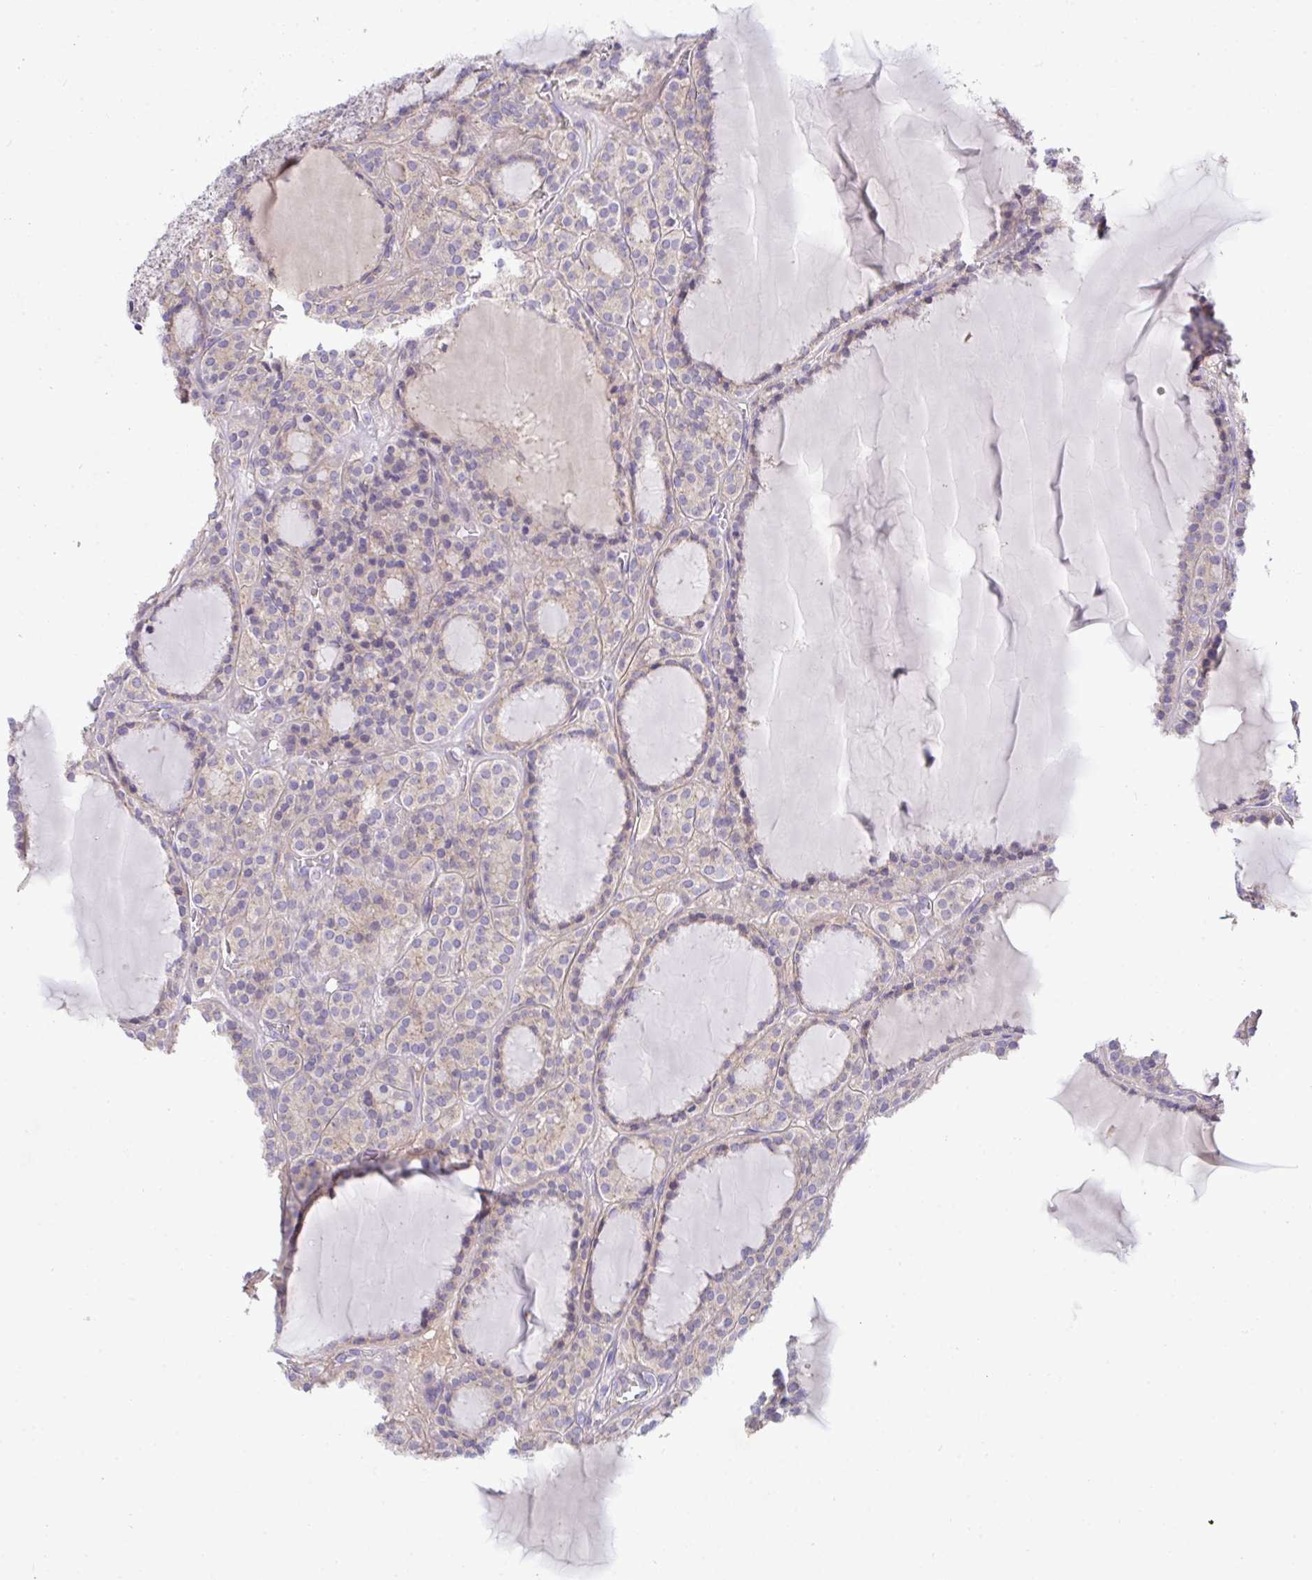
{"staining": {"intensity": "weak", "quantity": "<25%", "location": "cytoplasmic/membranous"}, "tissue": "thyroid cancer", "cell_type": "Tumor cells", "image_type": "cancer", "snomed": [{"axis": "morphology", "description": "Follicular adenoma carcinoma, NOS"}, {"axis": "topography", "description": "Thyroid gland"}], "caption": "Thyroid follicular adenoma carcinoma was stained to show a protein in brown. There is no significant staining in tumor cells. (Brightfield microscopy of DAB IHC at high magnification).", "gene": "ZNF581", "patient": {"sex": "female", "age": 63}}